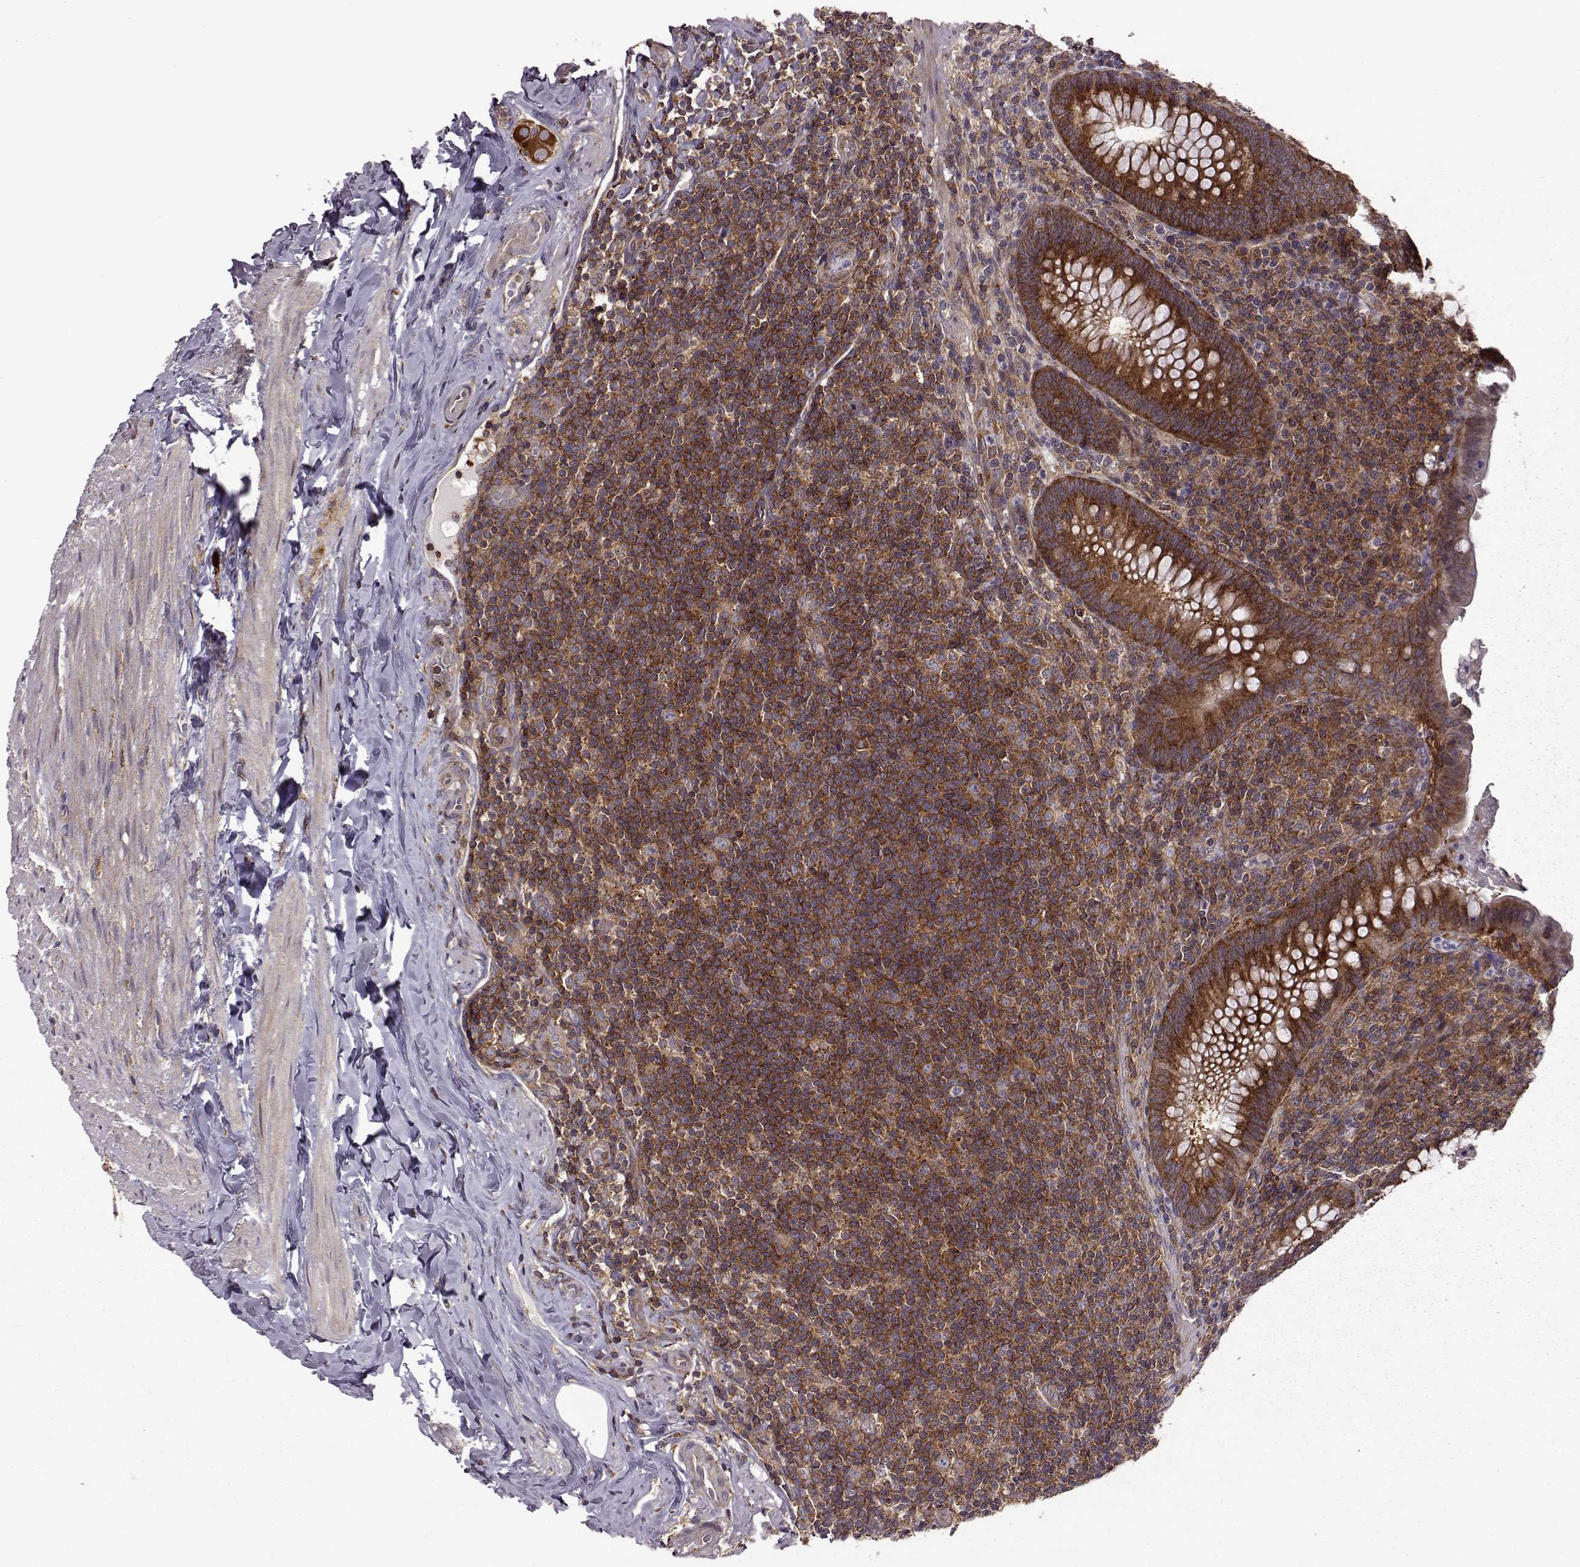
{"staining": {"intensity": "strong", "quantity": ">75%", "location": "cytoplasmic/membranous"}, "tissue": "appendix", "cell_type": "Glandular cells", "image_type": "normal", "snomed": [{"axis": "morphology", "description": "Normal tissue, NOS"}, {"axis": "topography", "description": "Appendix"}], "caption": "Immunohistochemistry (IHC) photomicrograph of benign appendix stained for a protein (brown), which exhibits high levels of strong cytoplasmic/membranous expression in approximately >75% of glandular cells.", "gene": "URI1", "patient": {"sex": "male", "age": 47}}